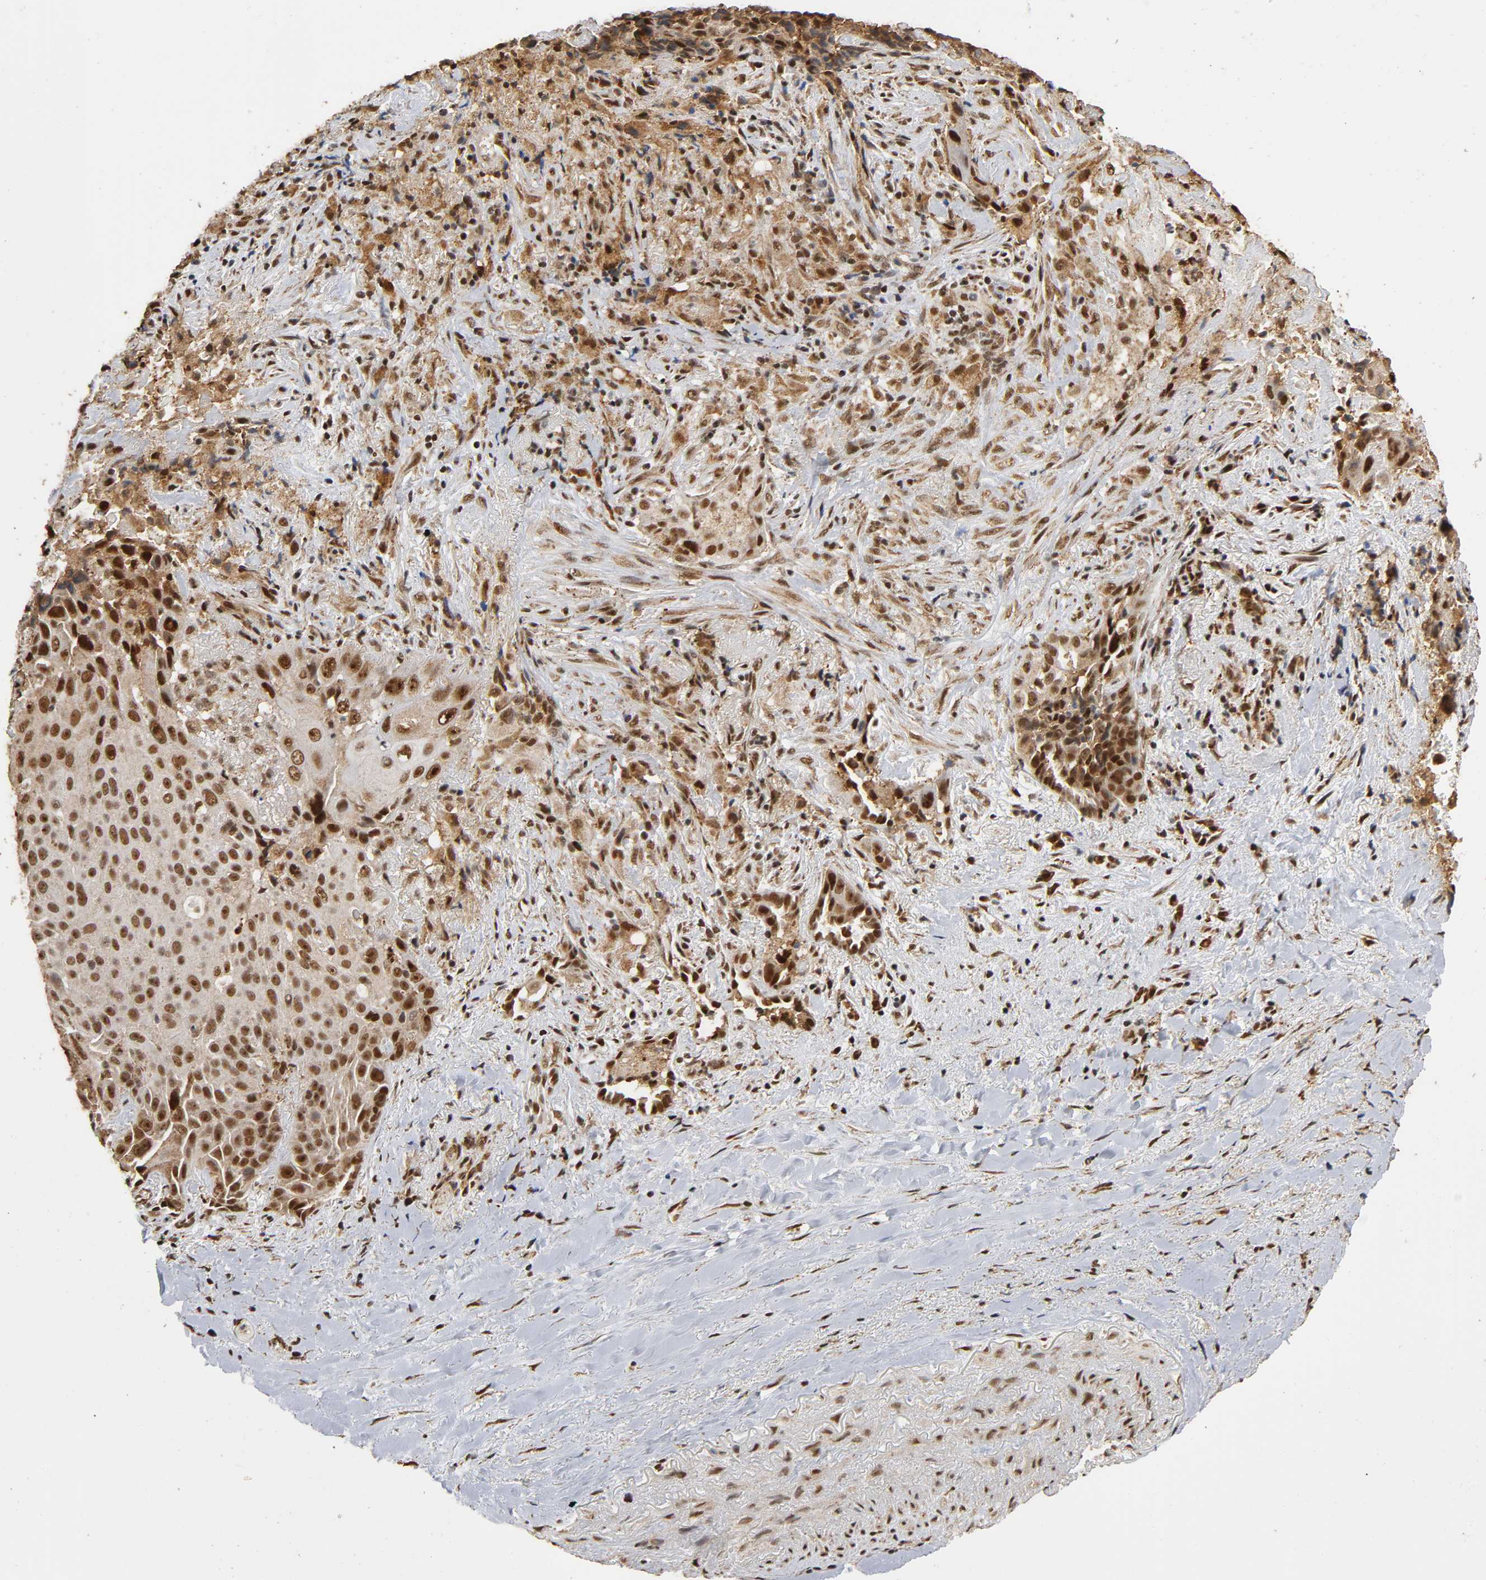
{"staining": {"intensity": "strong", "quantity": ">75%", "location": "cytoplasmic/membranous,nuclear"}, "tissue": "lung cancer", "cell_type": "Tumor cells", "image_type": "cancer", "snomed": [{"axis": "morphology", "description": "Squamous cell carcinoma, NOS"}, {"axis": "topography", "description": "Lung"}], "caption": "Protein analysis of lung cancer (squamous cell carcinoma) tissue reveals strong cytoplasmic/membranous and nuclear positivity in about >75% of tumor cells.", "gene": "RNF122", "patient": {"sex": "male", "age": 54}}